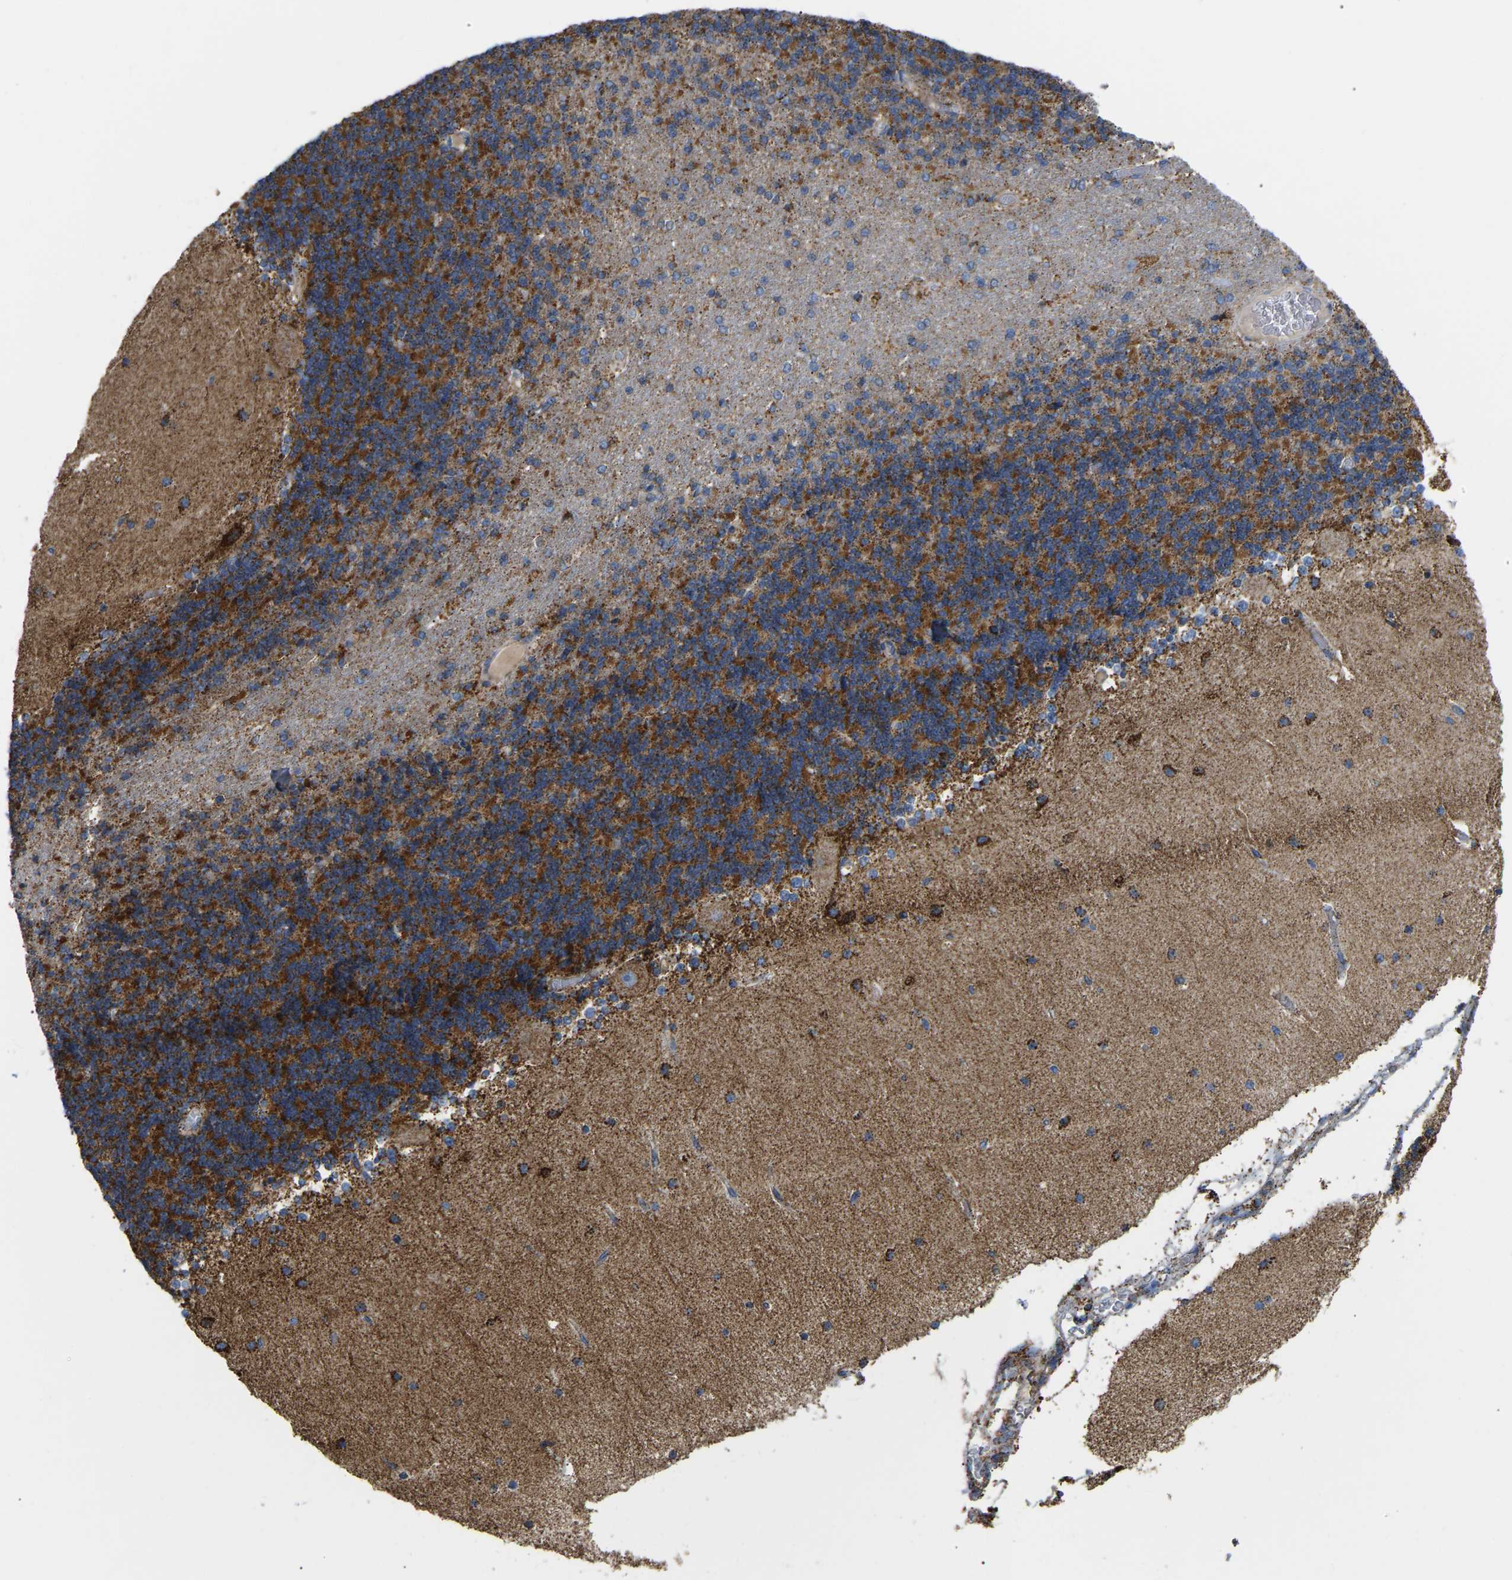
{"staining": {"intensity": "strong", "quantity": "25%-75%", "location": "cytoplasmic/membranous"}, "tissue": "cerebellum", "cell_type": "Cells in granular layer", "image_type": "normal", "snomed": [{"axis": "morphology", "description": "Normal tissue, NOS"}, {"axis": "topography", "description": "Cerebellum"}], "caption": "Immunohistochemical staining of benign human cerebellum exhibits 25%-75% levels of strong cytoplasmic/membranous protein staining in about 25%-75% of cells in granular layer.", "gene": "HIBADH", "patient": {"sex": "female", "age": 54}}